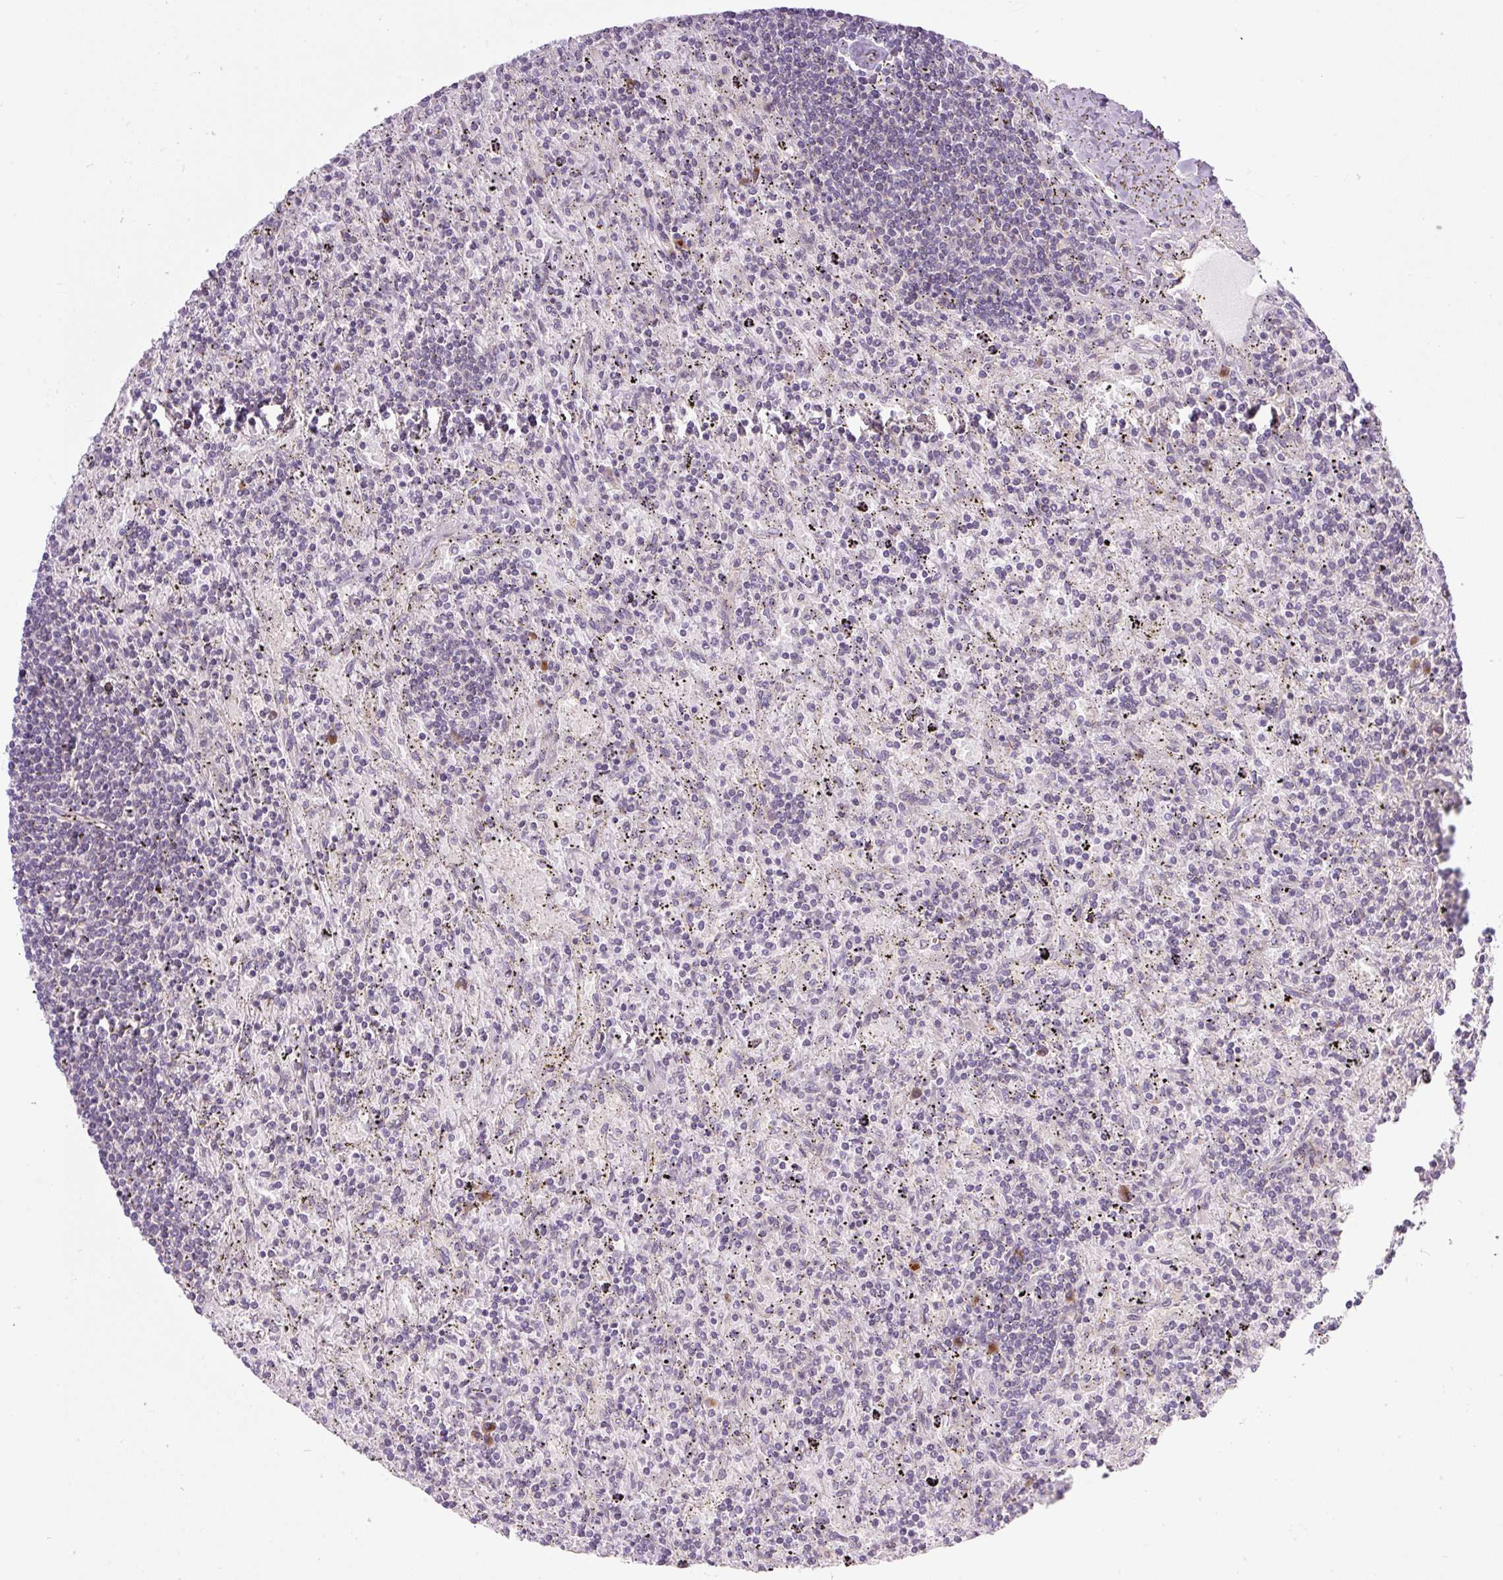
{"staining": {"intensity": "negative", "quantity": "none", "location": "none"}, "tissue": "lymphoma", "cell_type": "Tumor cells", "image_type": "cancer", "snomed": [{"axis": "morphology", "description": "Malignant lymphoma, non-Hodgkin's type, Low grade"}, {"axis": "topography", "description": "Spleen"}], "caption": "Malignant lymphoma, non-Hodgkin's type (low-grade) stained for a protein using immunohistochemistry displays no expression tumor cells.", "gene": "MLX", "patient": {"sex": "male", "age": 76}}